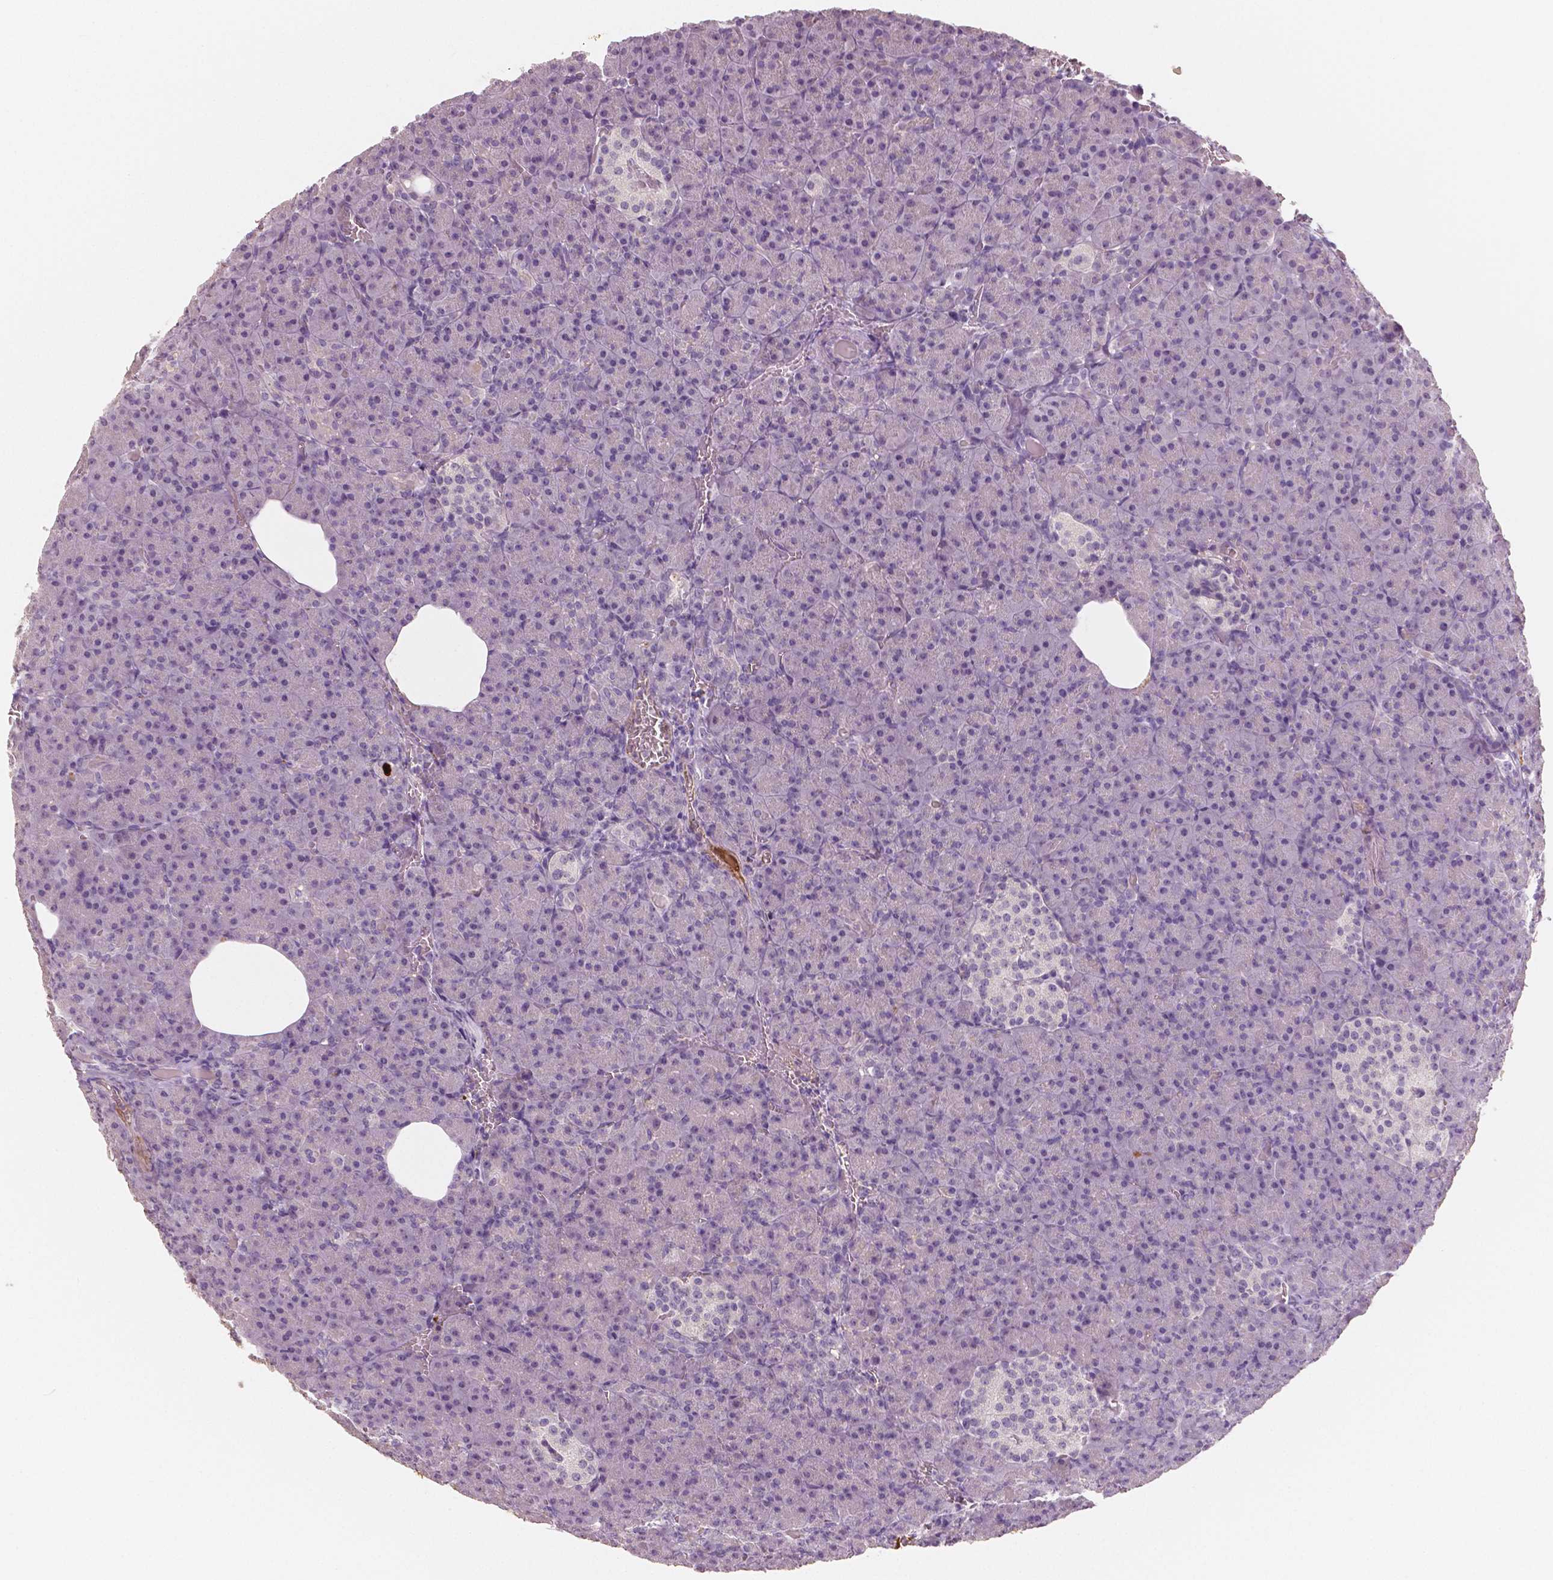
{"staining": {"intensity": "negative", "quantity": "none", "location": "none"}, "tissue": "pancreas", "cell_type": "Exocrine glandular cells", "image_type": "normal", "snomed": [{"axis": "morphology", "description": "Normal tissue, NOS"}, {"axis": "topography", "description": "Pancreas"}], "caption": "Immunohistochemistry histopathology image of normal pancreas stained for a protein (brown), which reveals no staining in exocrine glandular cells. (IHC, brightfield microscopy, high magnification).", "gene": "APOA4", "patient": {"sex": "female", "age": 74}}